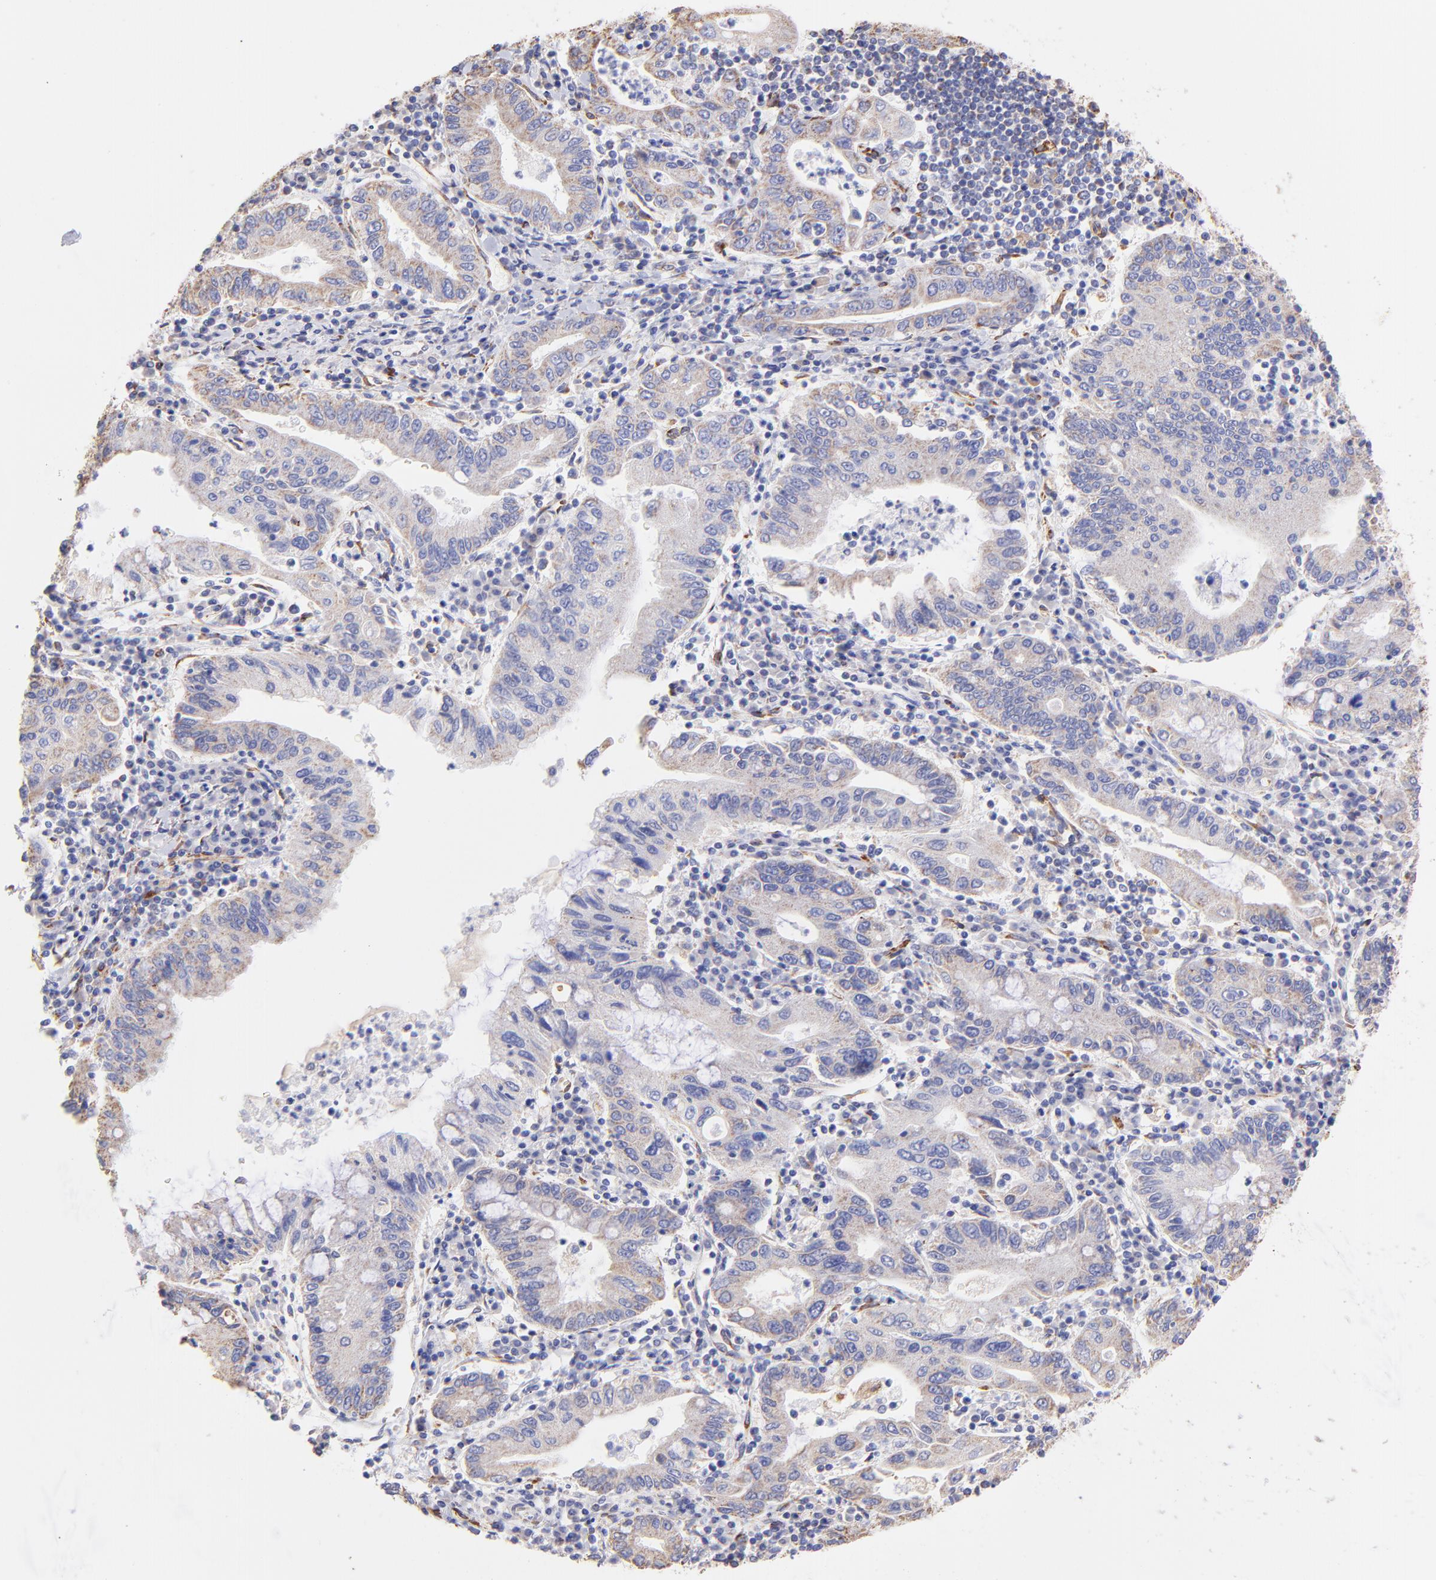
{"staining": {"intensity": "weak", "quantity": ">75%", "location": "cytoplasmic/membranous"}, "tissue": "stomach cancer", "cell_type": "Tumor cells", "image_type": "cancer", "snomed": [{"axis": "morphology", "description": "Normal tissue, NOS"}, {"axis": "morphology", "description": "Adenocarcinoma, NOS"}, {"axis": "topography", "description": "Esophagus"}, {"axis": "topography", "description": "Stomach, upper"}, {"axis": "topography", "description": "Peripheral nerve tissue"}], "caption": "Stomach cancer (adenocarcinoma) stained with DAB immunohistochemistry (IHC) exhibits low levels of weak cytoplasmic/membranous positivity in about >75% of tumor cells.", "gene": "SPARC", "patient": {"sex": "male", "age": 62}}